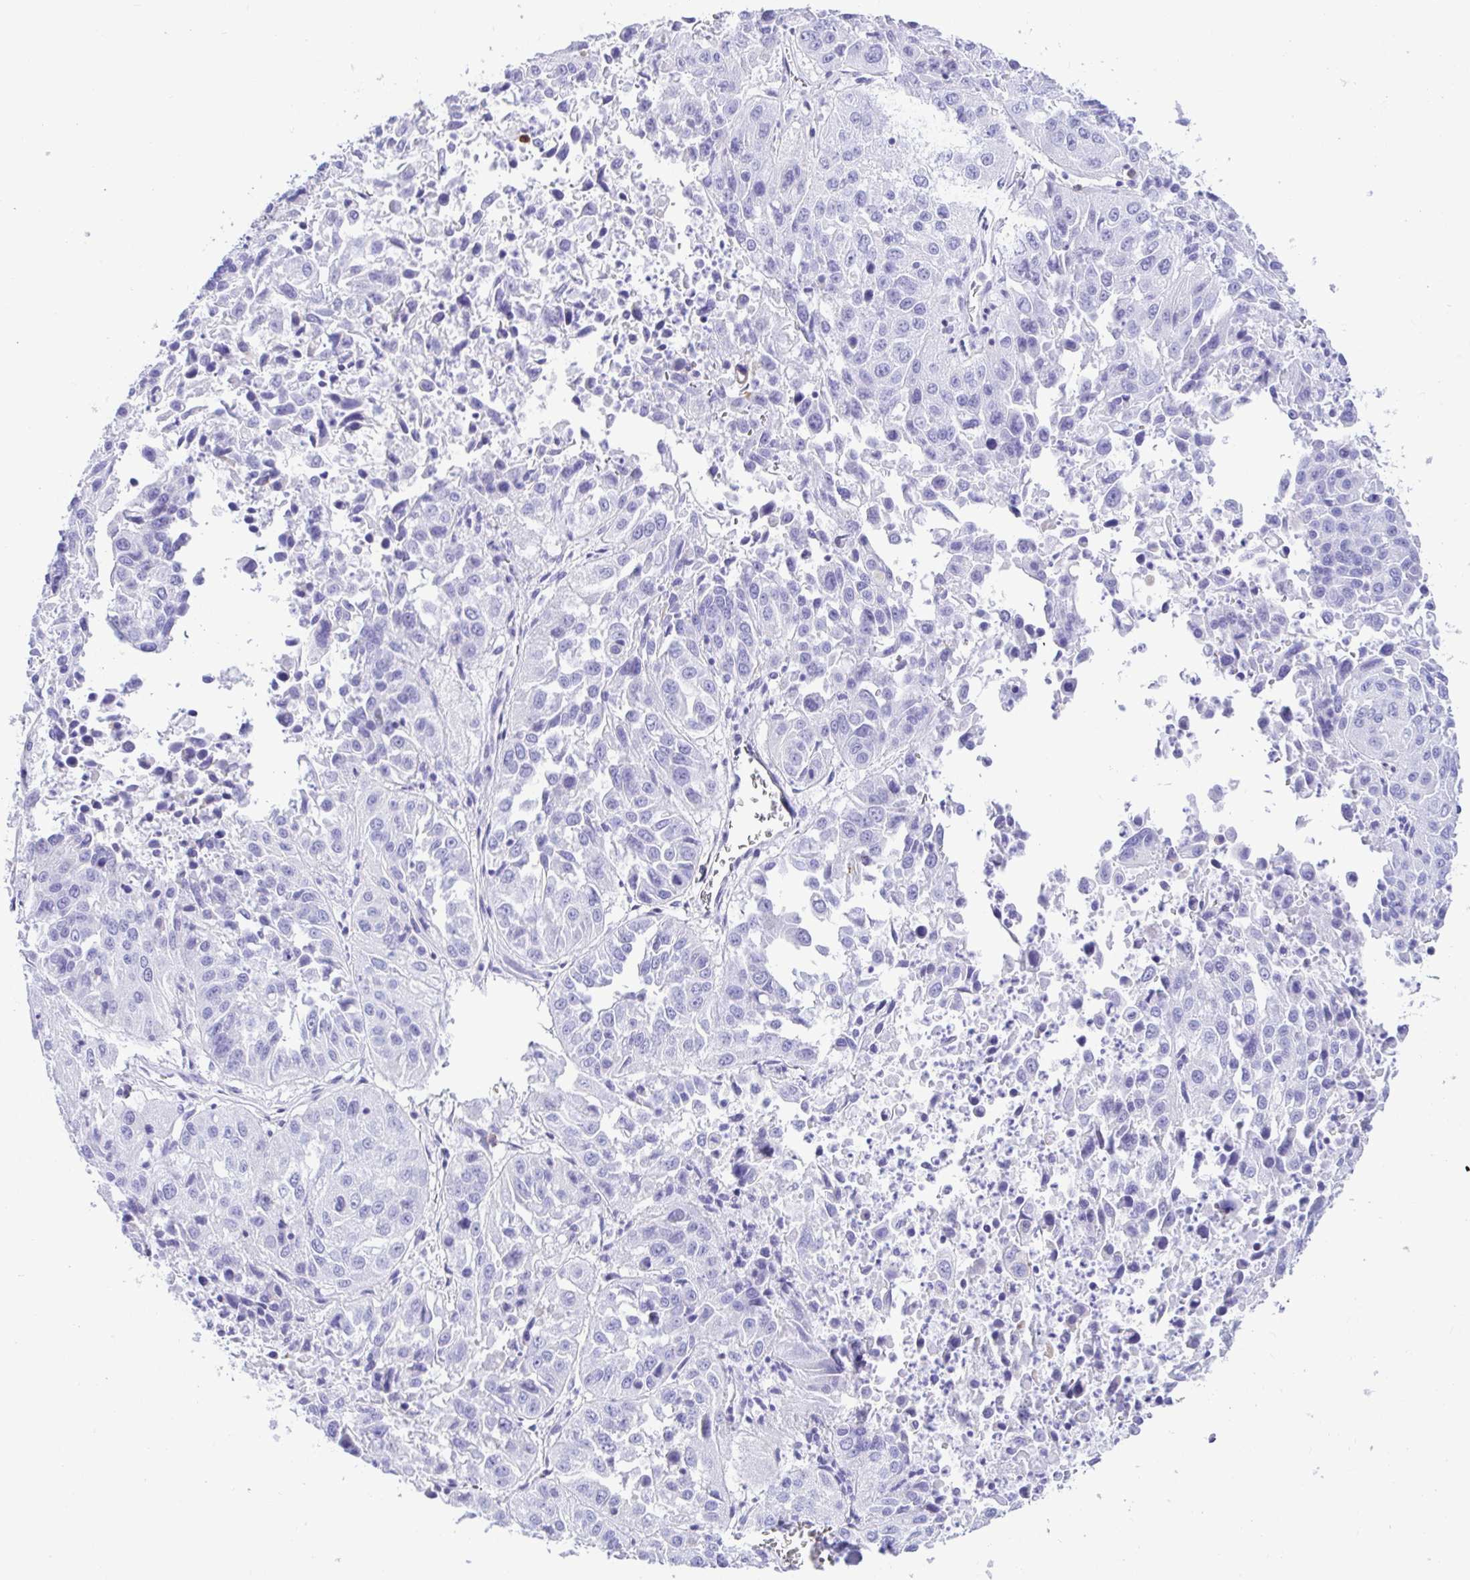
{"staining": {"intensity": "negative", "quantity": "none", "location": "none"}, "tissue": "lung cancer", "cell_type": "Tumor cells", "image_type": "cancer", "snomed": [{"axis": "morphology", "description": "Squamous cell carcinoma, NOS"}, {"axis": "topography", "description": "Lung"}], "caption": "The micrograph displays no significant expression in tumor cells of squamous cell carcinoma (lung).", "gene": "CD5", "patient": {"sex": "female", "age": 61}}